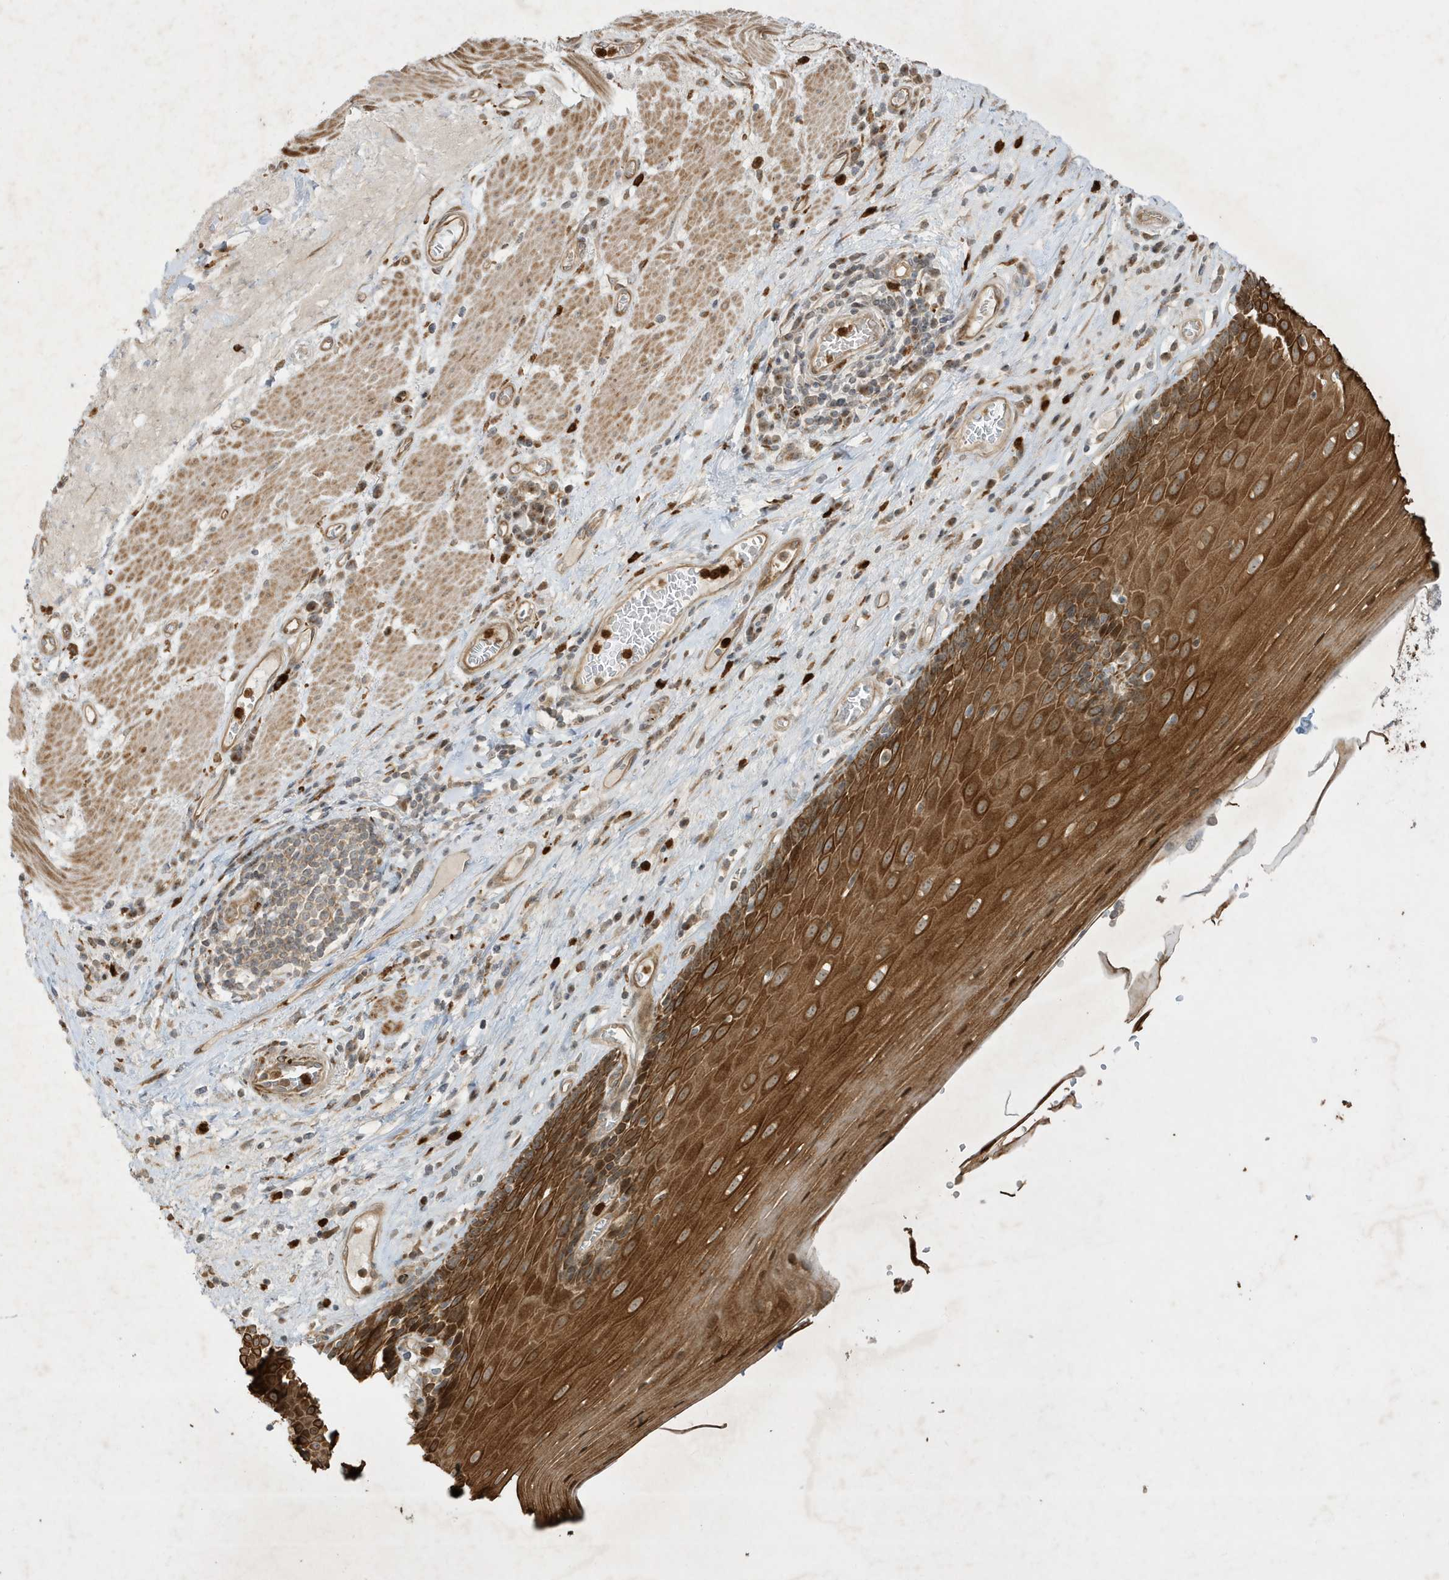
{"staining": {"intensity": "strong", "quantity": ">75%", "location": "cytoplasmic/membranous"}, "tissue": "esophagus", "cell_type": "Squamous epithelial cells", "image_type": "normal", "snomed": [{"axis": "morphology", "description": "Normal tissue, NOS"}, {"axis": "topography", "description": "Esophagus"}], "caption": "Protein staining shows strong cytoplasmic/membranous expression in approximately >75% of squamous epithelial cells in normal esophagus.", "gene": "IFT57", "patient": {"sex": "male", "age": 62}}